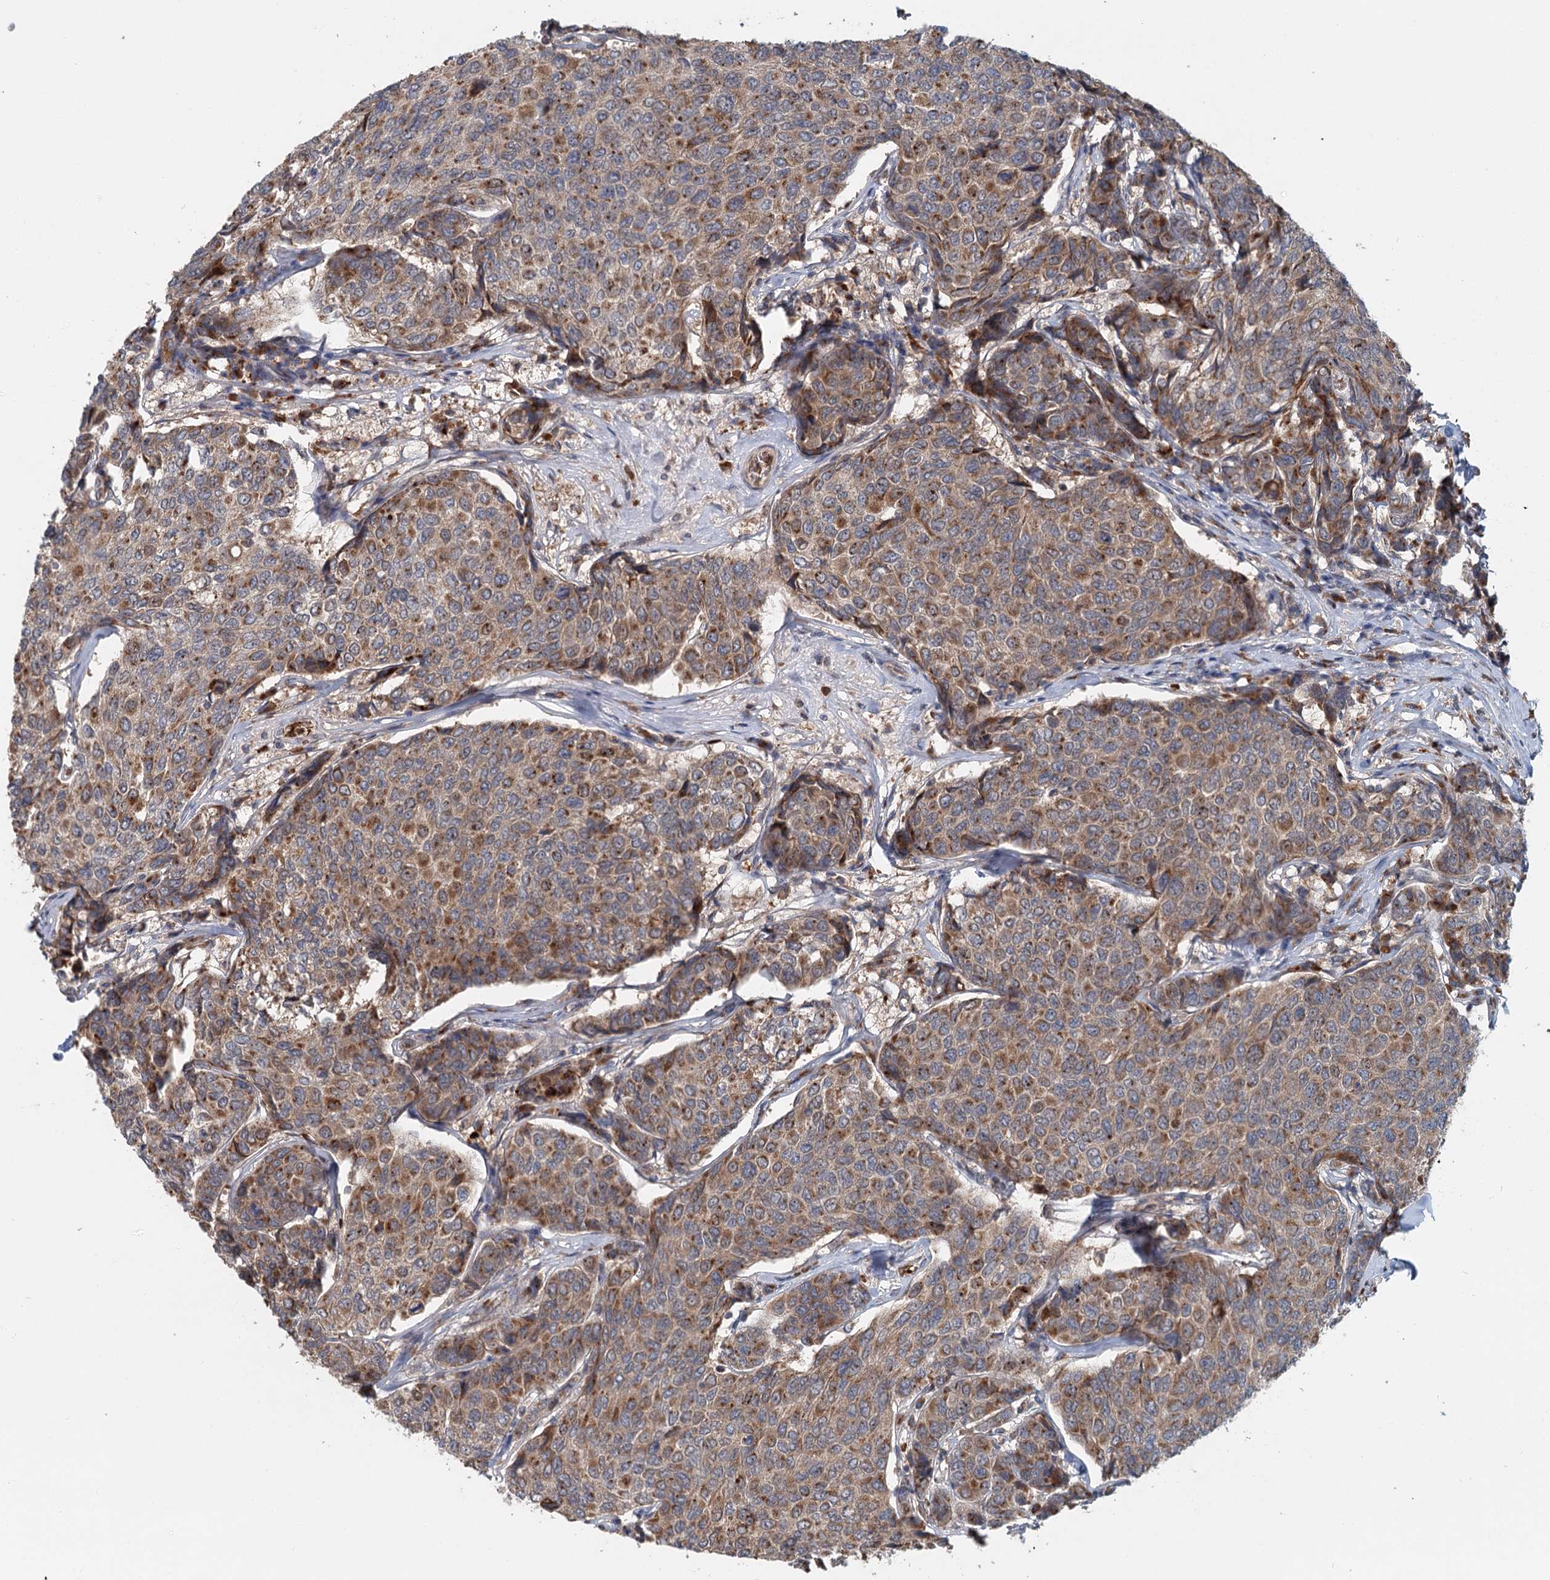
{"staining": {"intensity": "moderate", "quantity": ">75%", "location": "cytoplasmic/membranous"}, "tissue": "breast cancer", "cell_type": "Tumor cells", "image_type": "cancer", "snomed": [{"axis": "morphology", "description": "Duct carcinoma"}, {"axis": "topography", "description": "Breast"}], "caption": "A brown stain shows moderate cytoplasmic/membranous expression of a protein in human breast cancer (intraductal carcinoma) tumor cells. (DAB = brown stain, brightfield microscopy at high magnification).", "gene": "ADK", "patient": {"sex": "female", "age": 55}}